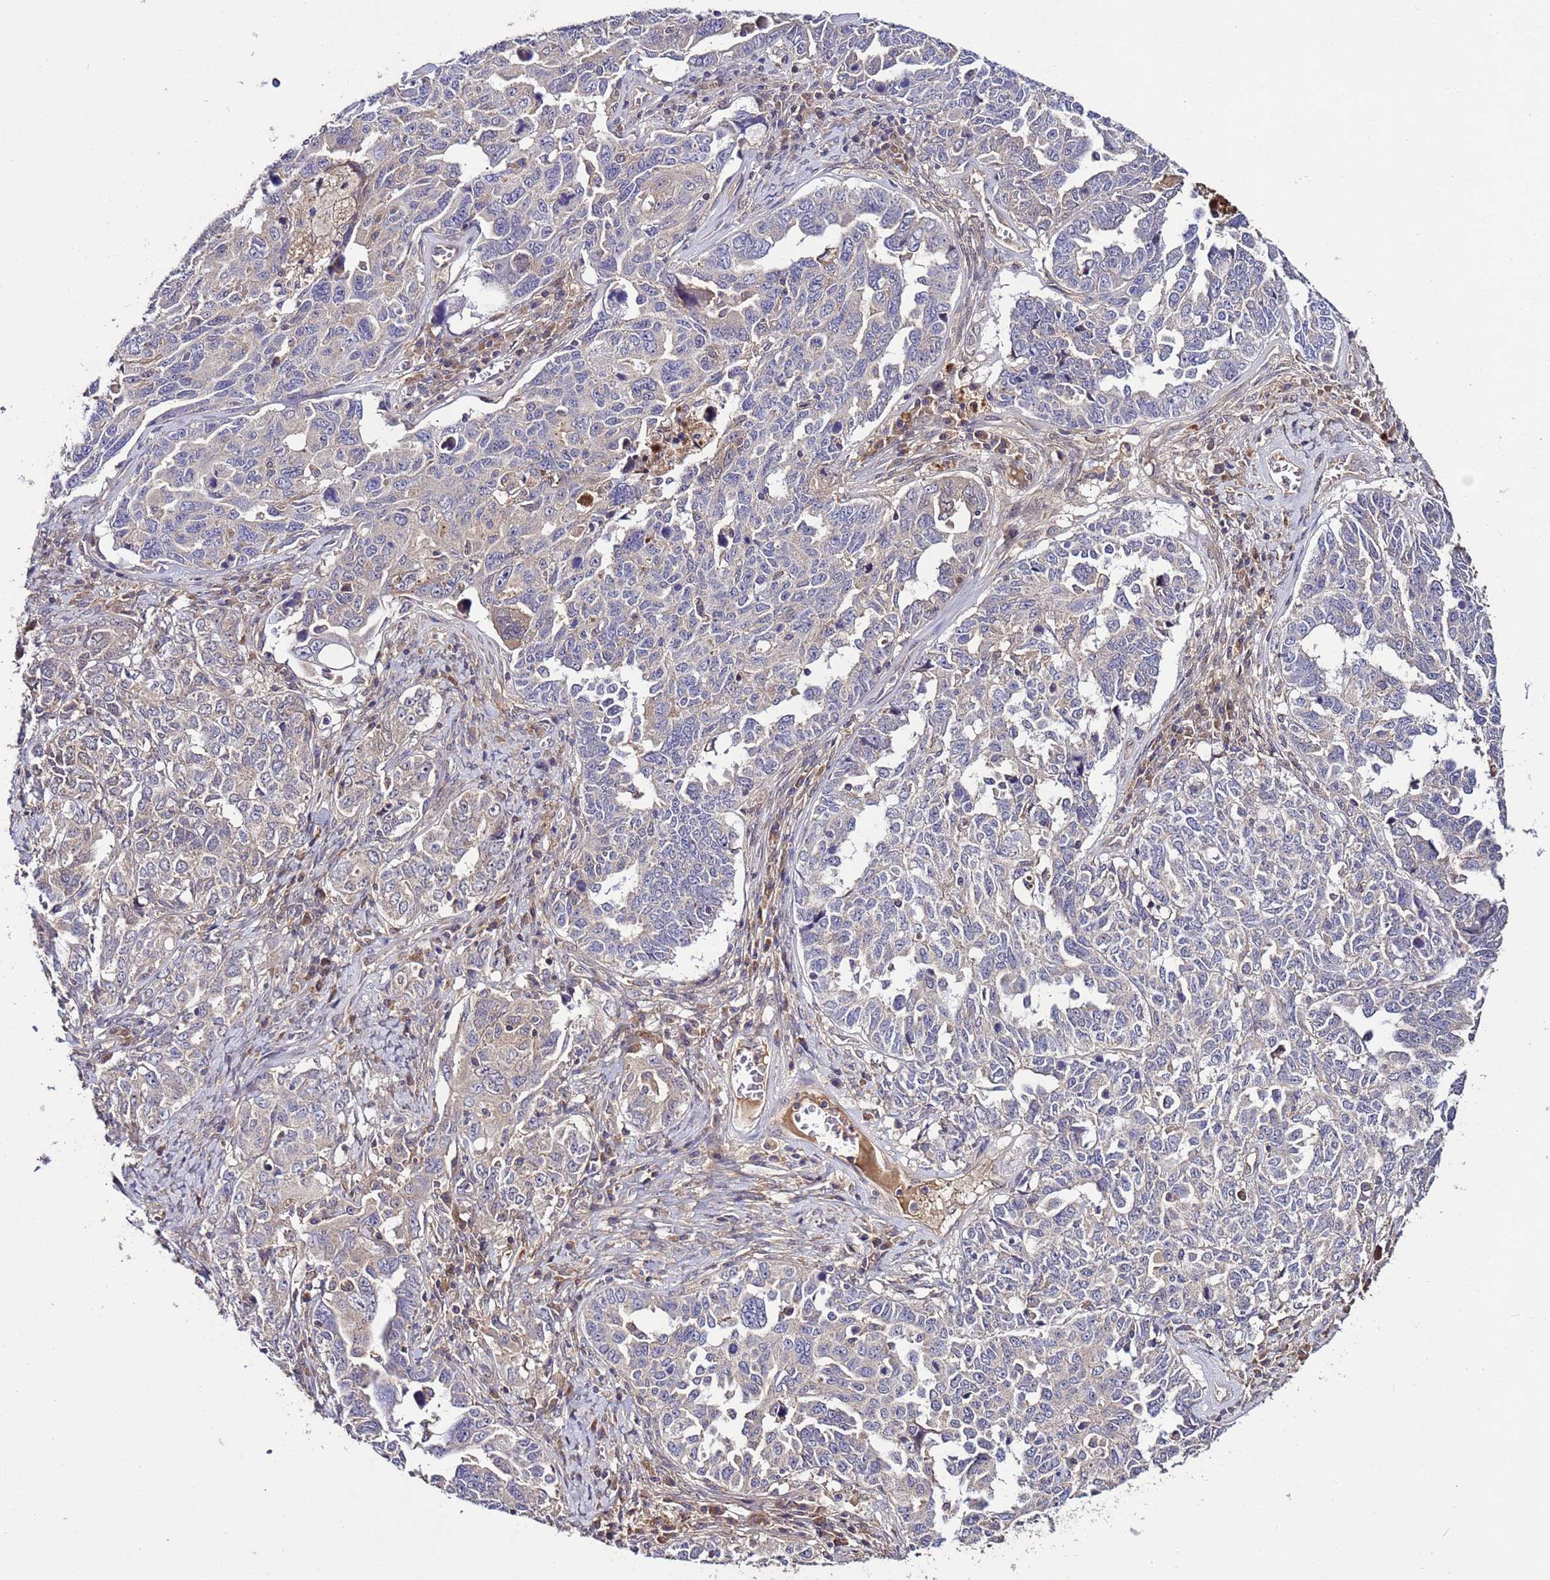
{"staining": {"intensity": "negative", "quantity": "none", "location": "none"}, "tissue": "ovarian cancer", "cell_type": "Tumor cells", "image_type": "cancer", "snomed": [{"axis": "morphology", "description": "Carcinoma, endometroid"}, {"axis": "topography", "description": "Ovary"}], "caption": "IHC of human endometroid carcinoma (ovarian) demonstrates no staining in tumor cells. (Brightfield microscopy of DAB immunohistochemistry at high magnification).", "gene": "GSPT2", "patient": {"sex": "female", "age": 62}}